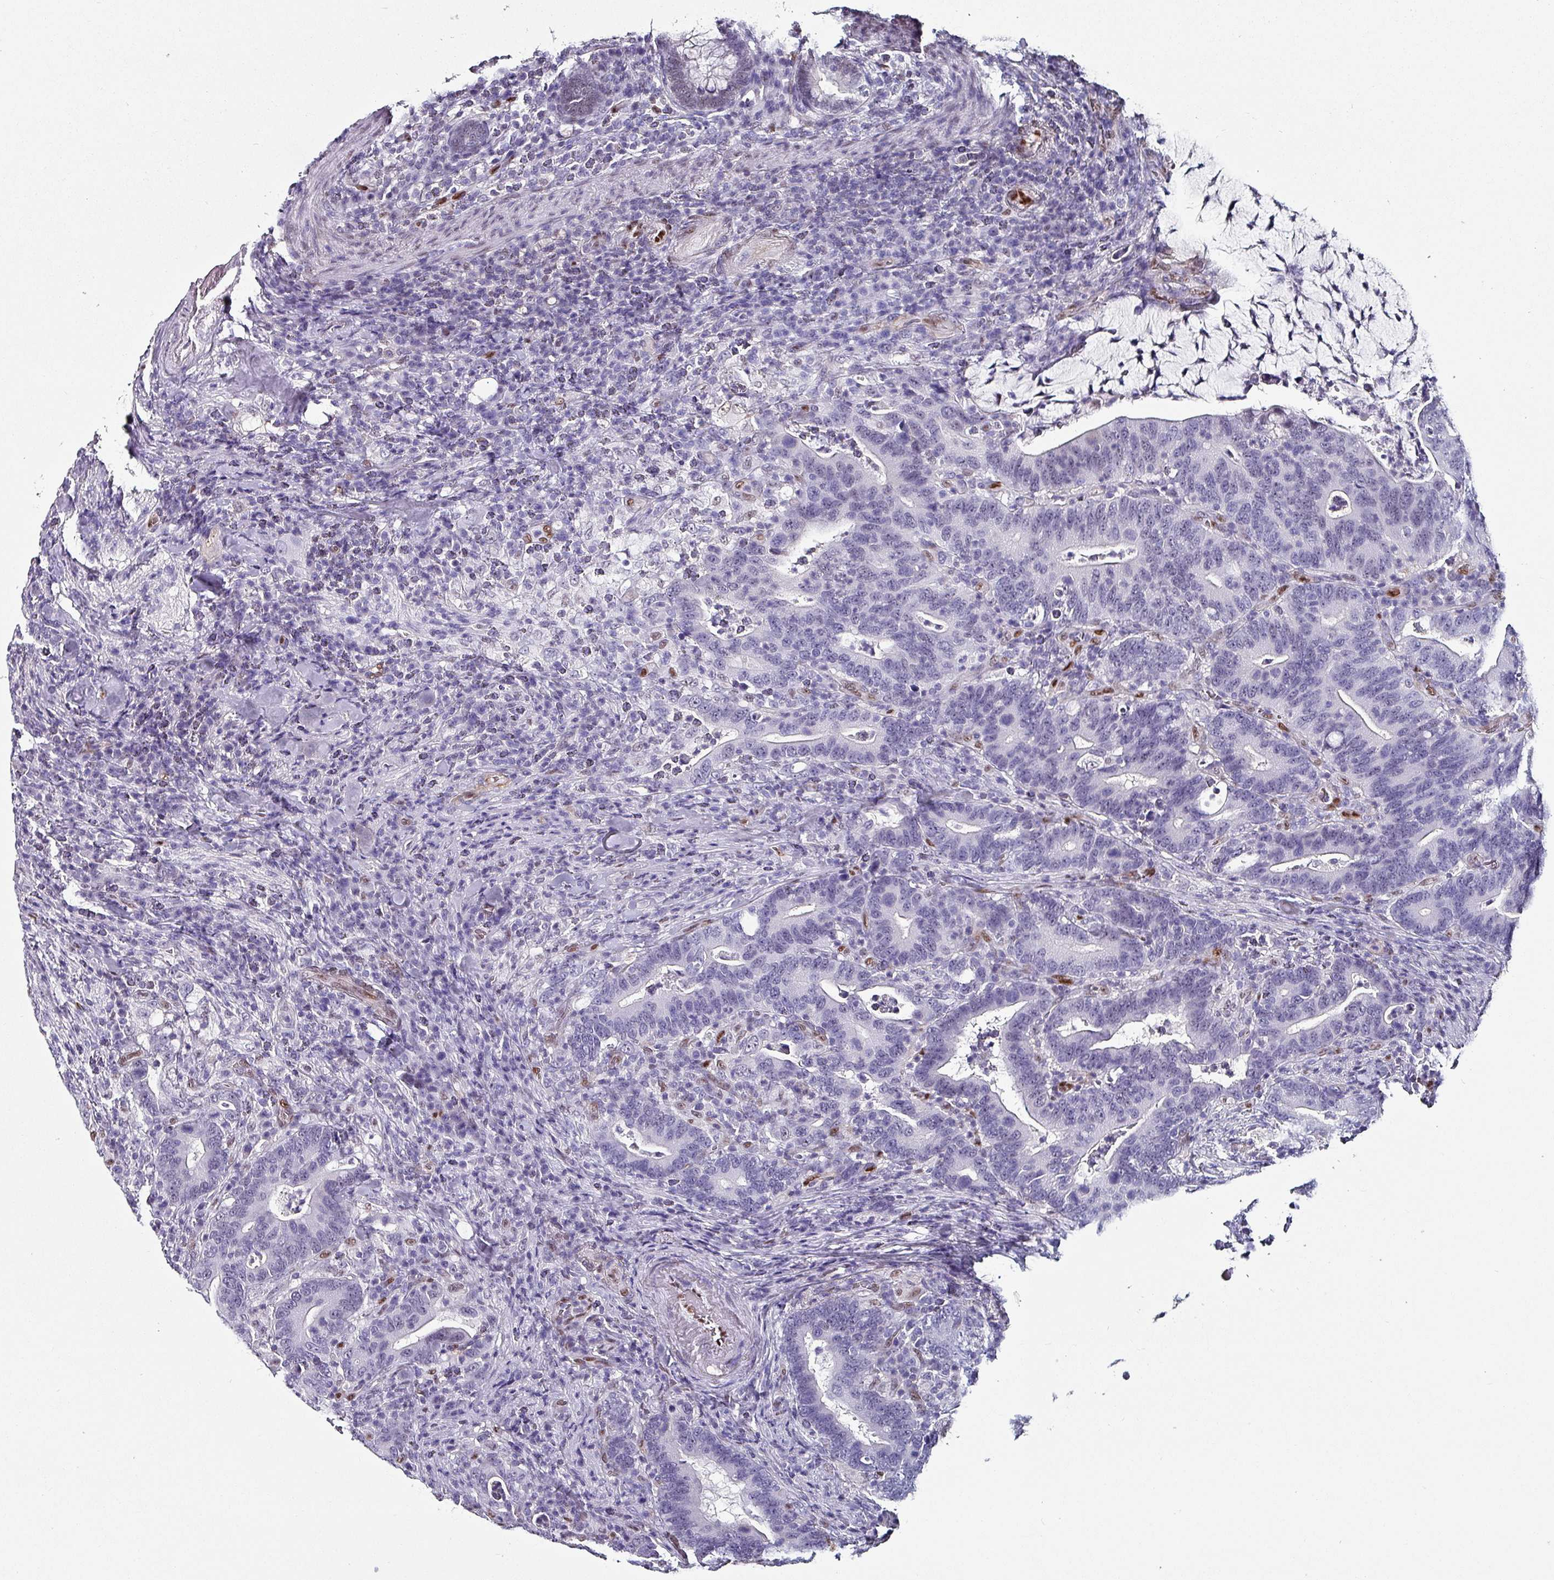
{"staining": {"intensity": "negative", "quantity": "none", "location": "none"}, "tissue": "colorectal cancer", "cell_type": "Tumor cells", "image_type": "cancer", "snomed": [{"axis": "morphology", "description": "Adenocarcinoma, NOS"}, {"axis": "topography", "description": "Colon"}], "caption": "This image is of colorectal cancer stained with immunohistochemistry (IHC) to label a protein in brown with the nuclei are counter-stained blue. There is no expression in tumor cells.", "gene": "ZNF816-ZNF321P", "patient": {"sex": "female", "age": 66}}